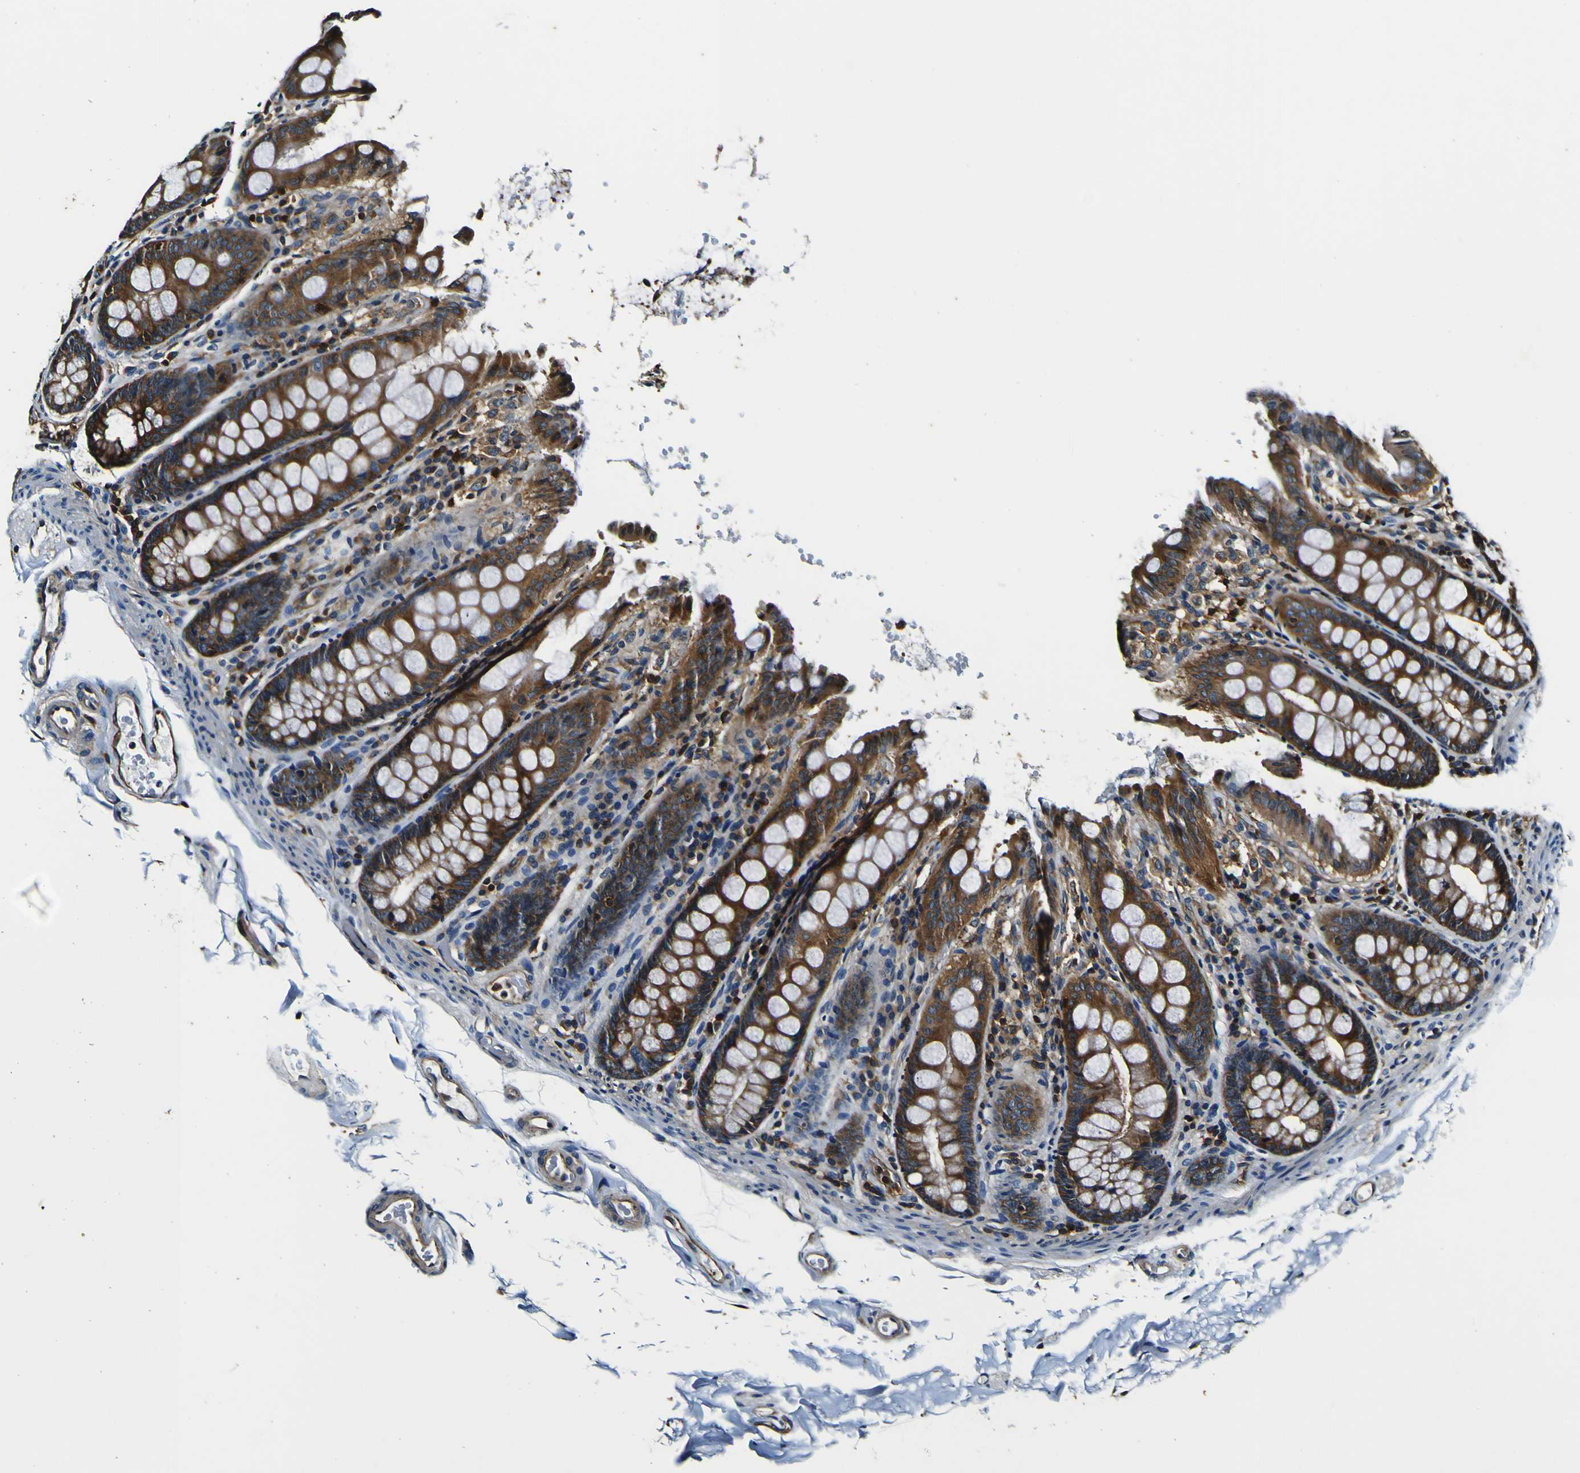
{"staining": {"intensity": "strong", "quantity": ">75%", "location": "cytoplasmic/membranous"}, "tissue": "colon", "cell_type": "Endothelial cells", "image_type": "normal", "snomed": [{"axis": "morphology", "description": "Normal tissue, NOS"}, {"axis": "topography", "description": "Colon"}], "caption": "A brown stain highlights strong cytoplasmic/membranous staining of a protein in endothelial cells of unremarkable colon. (DAB (3,3'-diaminobenzidine) = brown stain, brightfield microscopy at high magnification).", "gene": "RHOT2", "patient": {"sex": "female", "age": 61}}